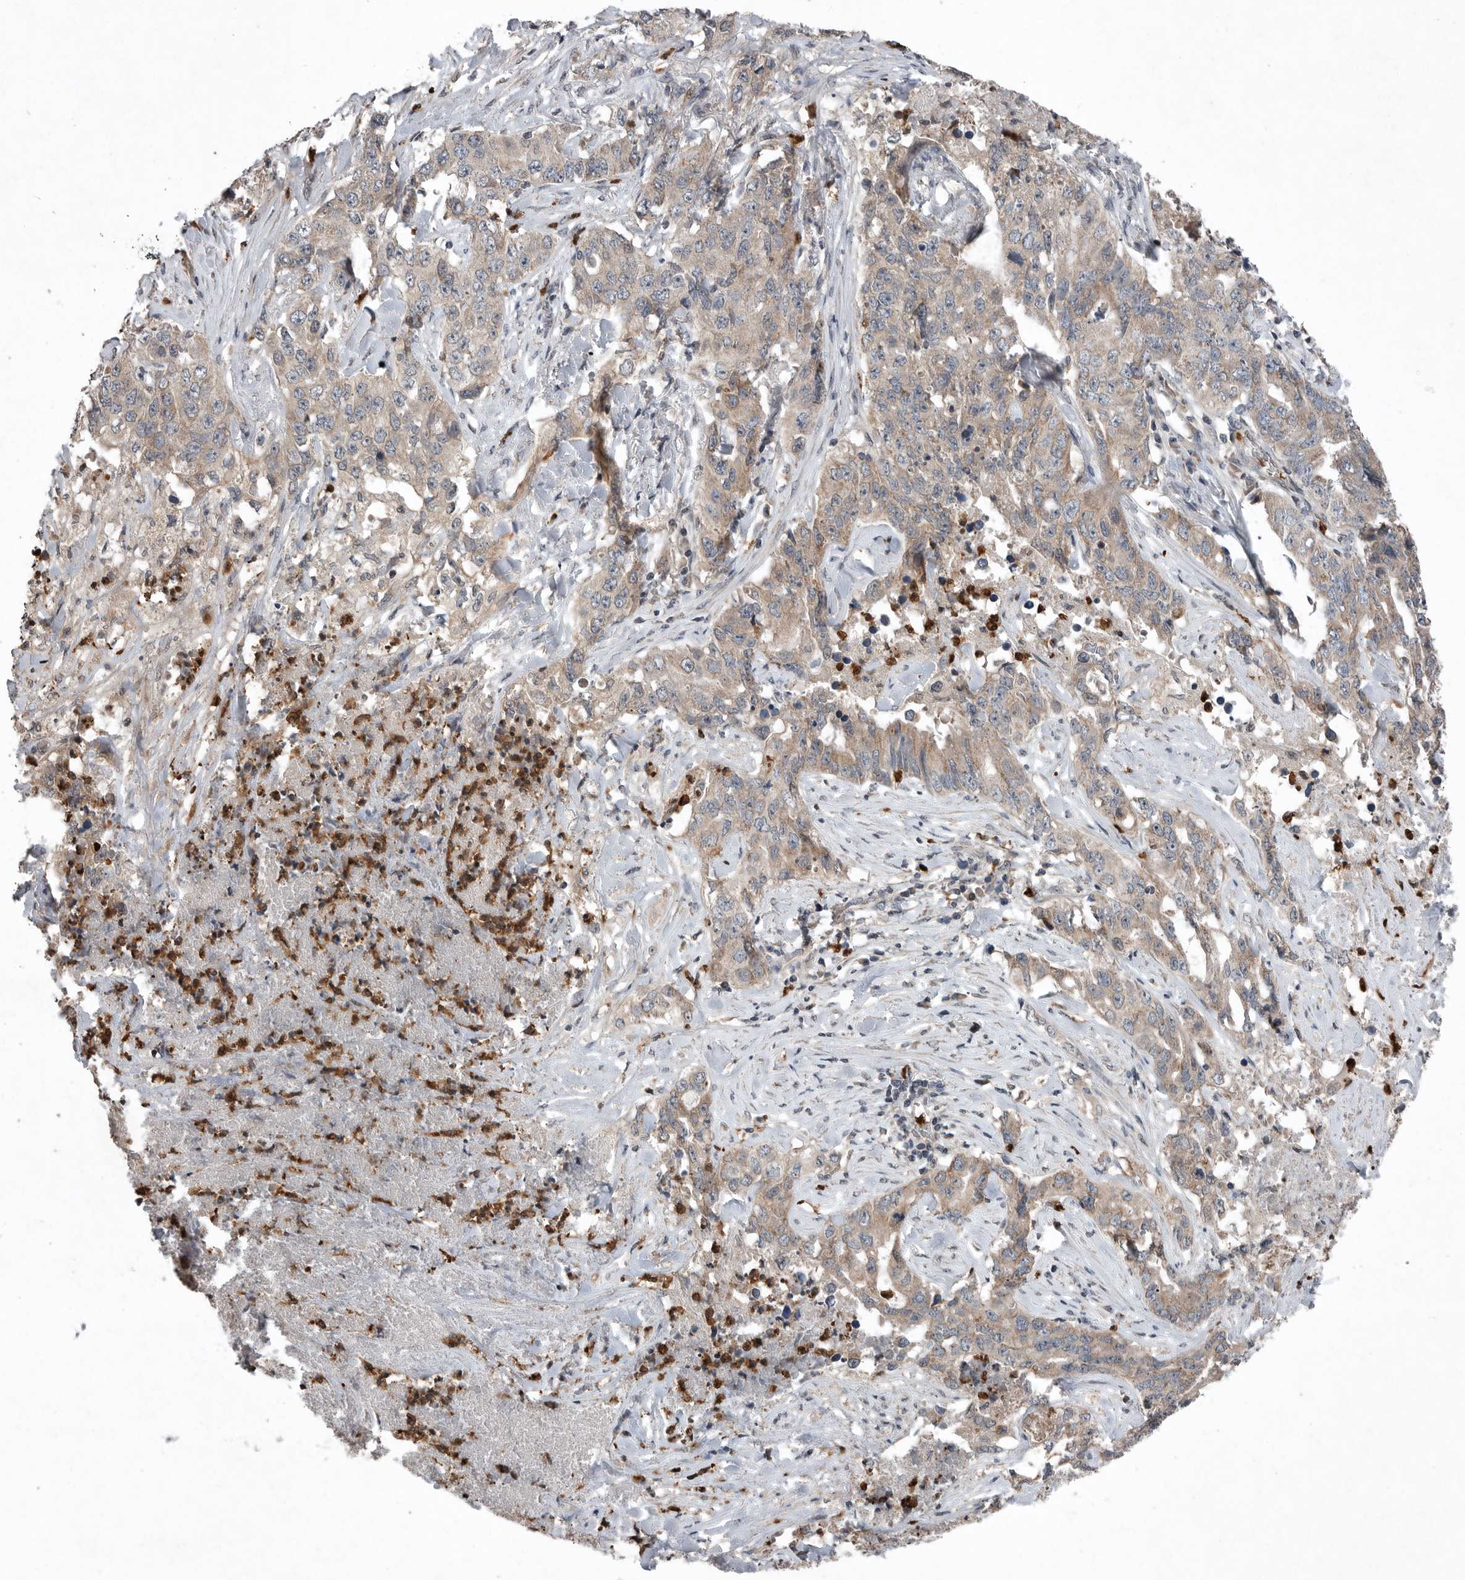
{"staining": {"intensity": "weak", "quantity": ">75%", "location": "cytoplasmic/membranous"}, "tissue": "lung cancer", "cell_type": "Tumor cells", "image_type": "cancer", "snomed": [{"axis": "morphology", "description": "Adenocarcinoma, NOS"}, {"axis": "topography", "description": "Lung"}], "caption": "Immunohistochemical staining of lung cancer demonstrates weak cytoplasmic/membranous protein expression in approximately >75% of tumor cells.", "gene": "SCP2", "patient": {"sex": "female", "age": 51}}